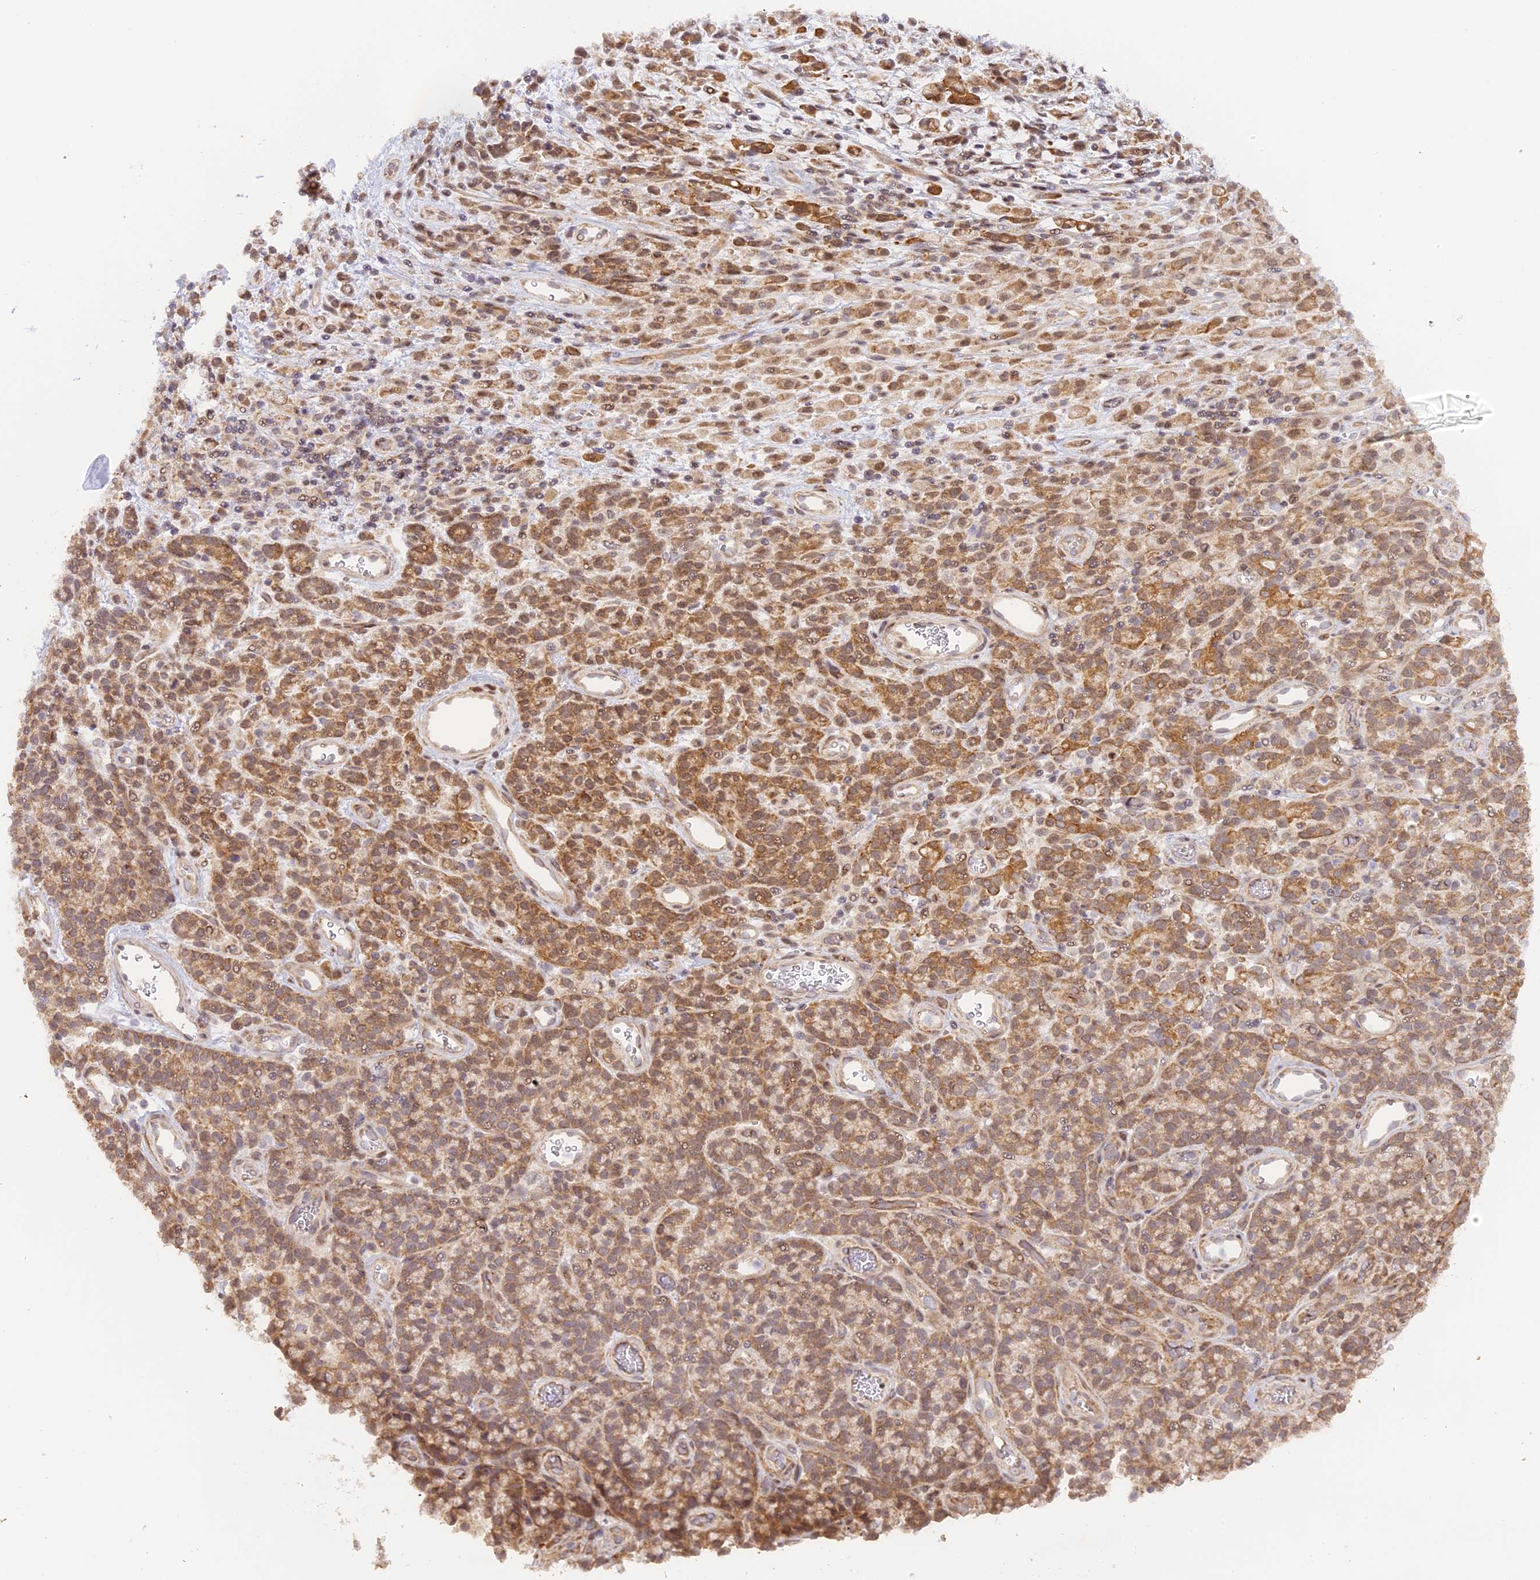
{"staining": {"intensity": "moderate", "quantity": ">75%", "location": "cytoplasmic/membranous"}, "tissue": "stomach cancer", "cell_type": "Tumor cells", "image_type": "cancer", "snomed": [{"axis": "morphology", "description": "Adenocarcinoma, NOS"}, {"axis": "topography", "description": "Stomach"}], "caption": "There is medium levels of moderate cytoplasmic/membranous expression in tumor cells of stomach cancer (adenocarcinoma), as demonstrated by immunohistochemical staining (brown color).", "gene": "MYBL2", "patient": {"sex": "female", "age": 60}}